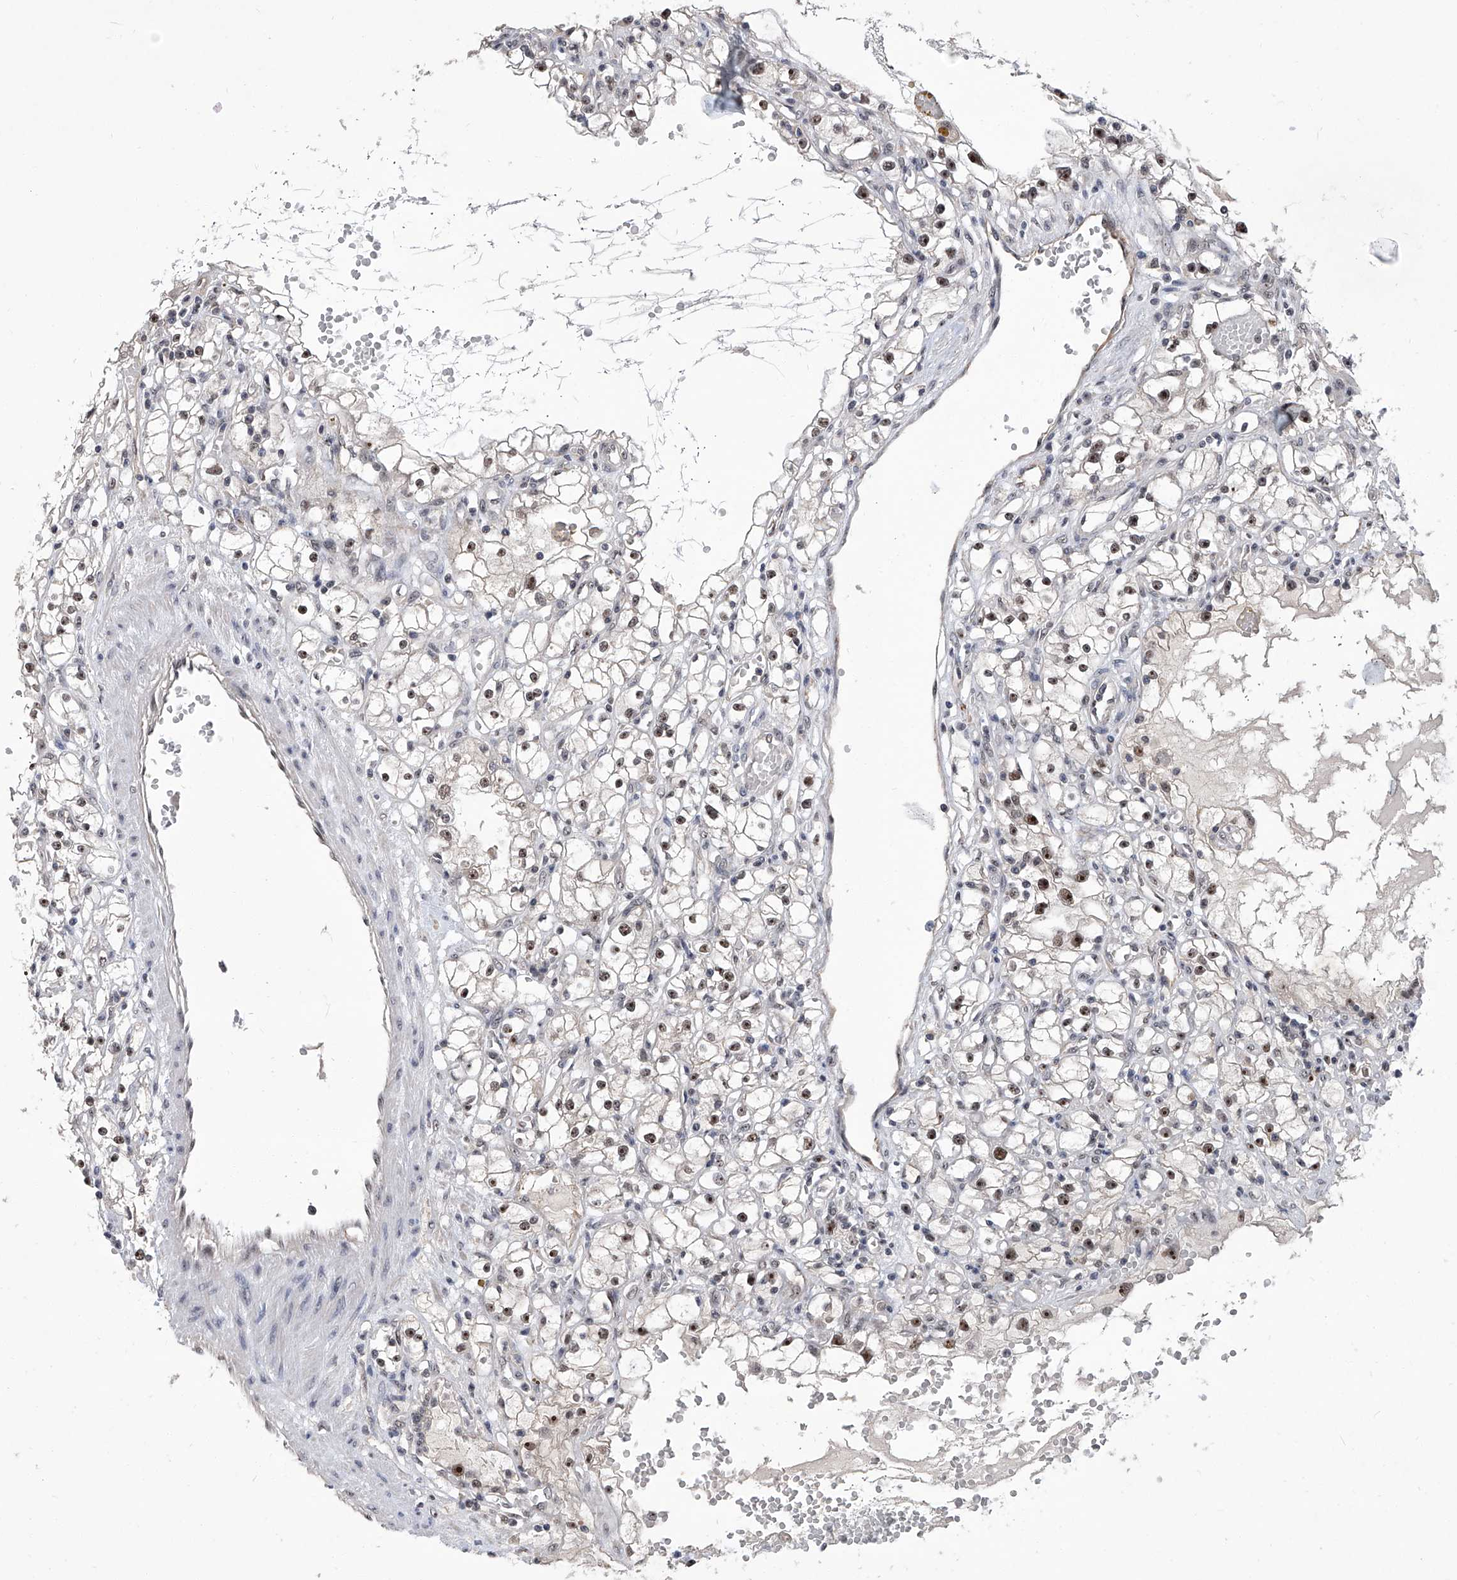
{"staining": {"intensity": "weak", "quantity": "25%-75%", "location": "nuclear"}, "tissue": "renal cancer", "cell_type": "Tumor cells", "image_type": "cancer", "snomed": [{"axis": "morphology", "description": "Adenocarcinoma, NOS"}, {"axis": "topography", "description": "Kidney"}], "caption": "About 25%-75% of tumor cells in human renal cancer (adenocarcinoma) exhibit weak nuclear protein positivity as visualized by brown immunohistochemical staining.", "gene": "CMTR1", "patient": {"sex": "male", "age": 56}}